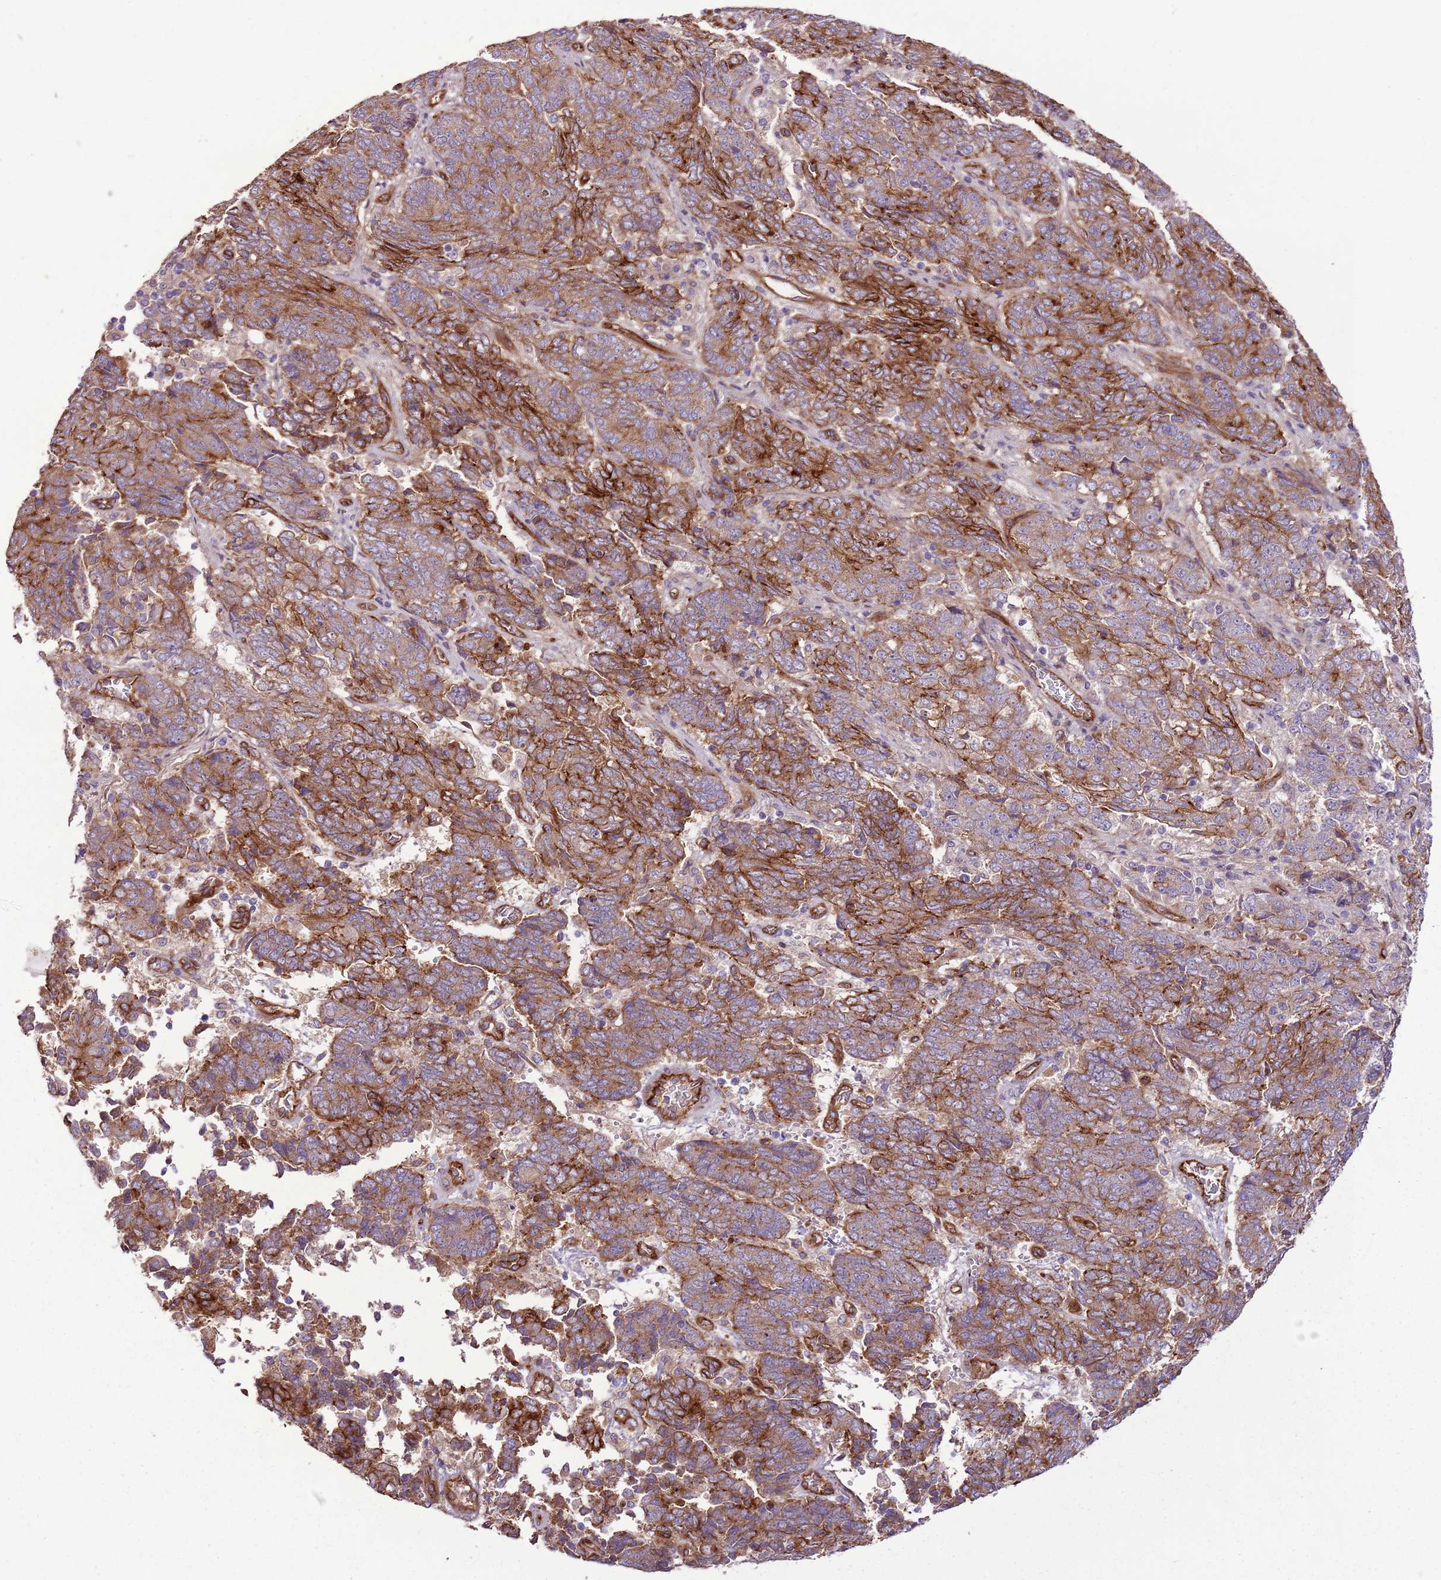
{"staining": {"intensity": "strong", "quantity": "25%-75%", "location": "cytoplasmic/membranous"}, "tissue": "endometrial cancer", "cell_type": "Tumor cells", "image_type": "cancer", "snomed": [{"axis": "morphology", "description": "Adenocarcinoma, NOS"}, {"axis": "topography", "description": "Endometrium"}], "caption": "Approximately 25%-75% of tumor cells in adenocarcinoma (endometrial) display strong cytoplasmic/membranous protein positivity as visualized by brown immunohistochemical staining.", "gene": "ZNF827", "patient": {"sex": "female", "age": 80}}